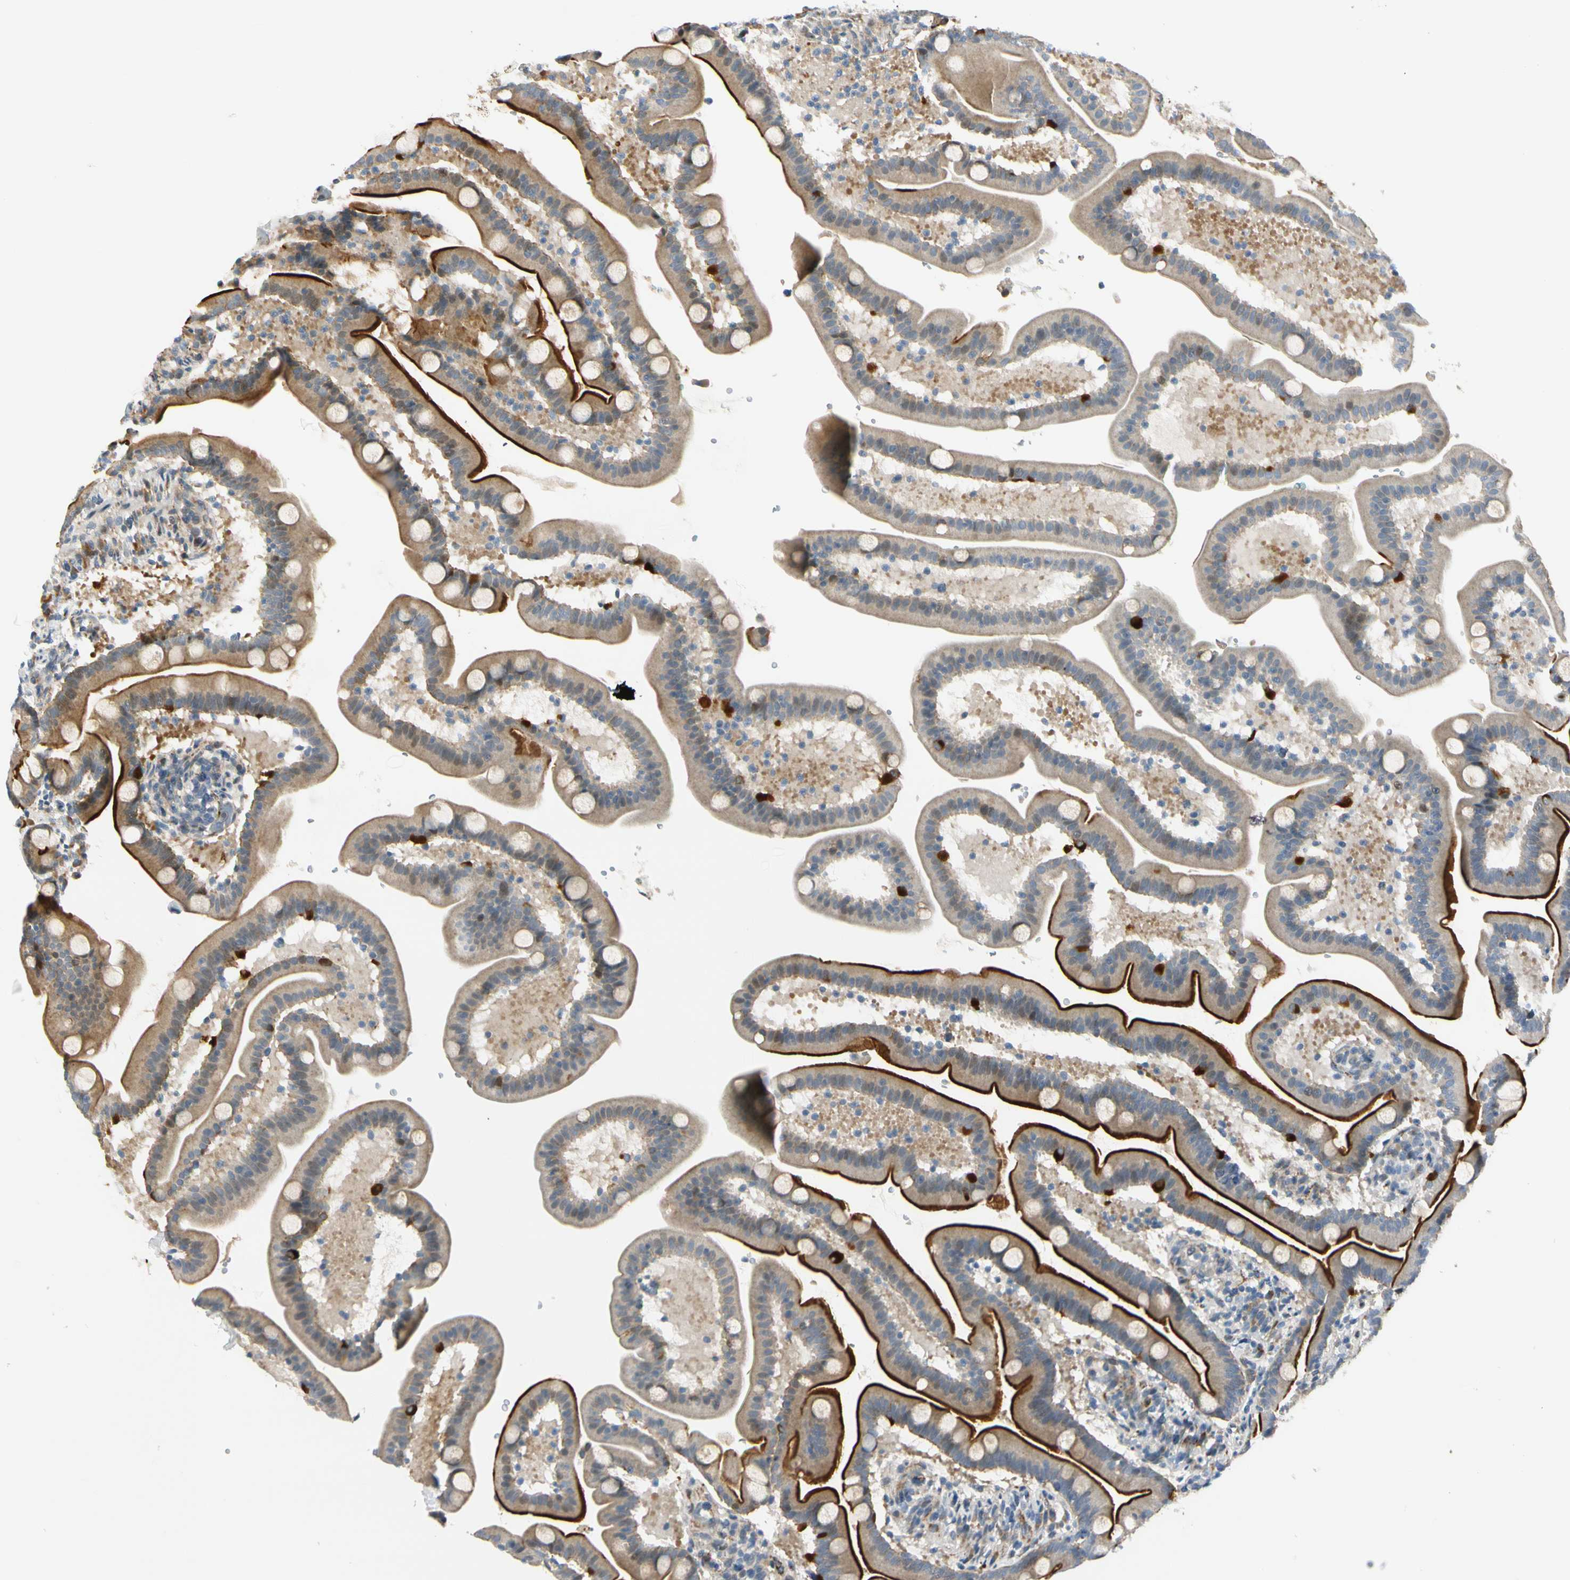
{"staining": {"intensity": "strong", "quantity": ">75%", "location": "cytoplasmic/membranous"}, "tissue": "duodenum", "cell_type": "Glandular cells", "image_type": "normal", "snomed": [{"axis": "morphology", "description": "Normal tissue, NOS"}, {"axis": "topography", "description": "Duodenum"}], "caption": "This image displays immunohistochemistry (IHC) staining of benign duodenum, with high strong cytoplasmic/membranous positivity in approximately >75% of glandular cells.", "gene": "NPDC1", "patient": {"sex": "male", "age": 54}}